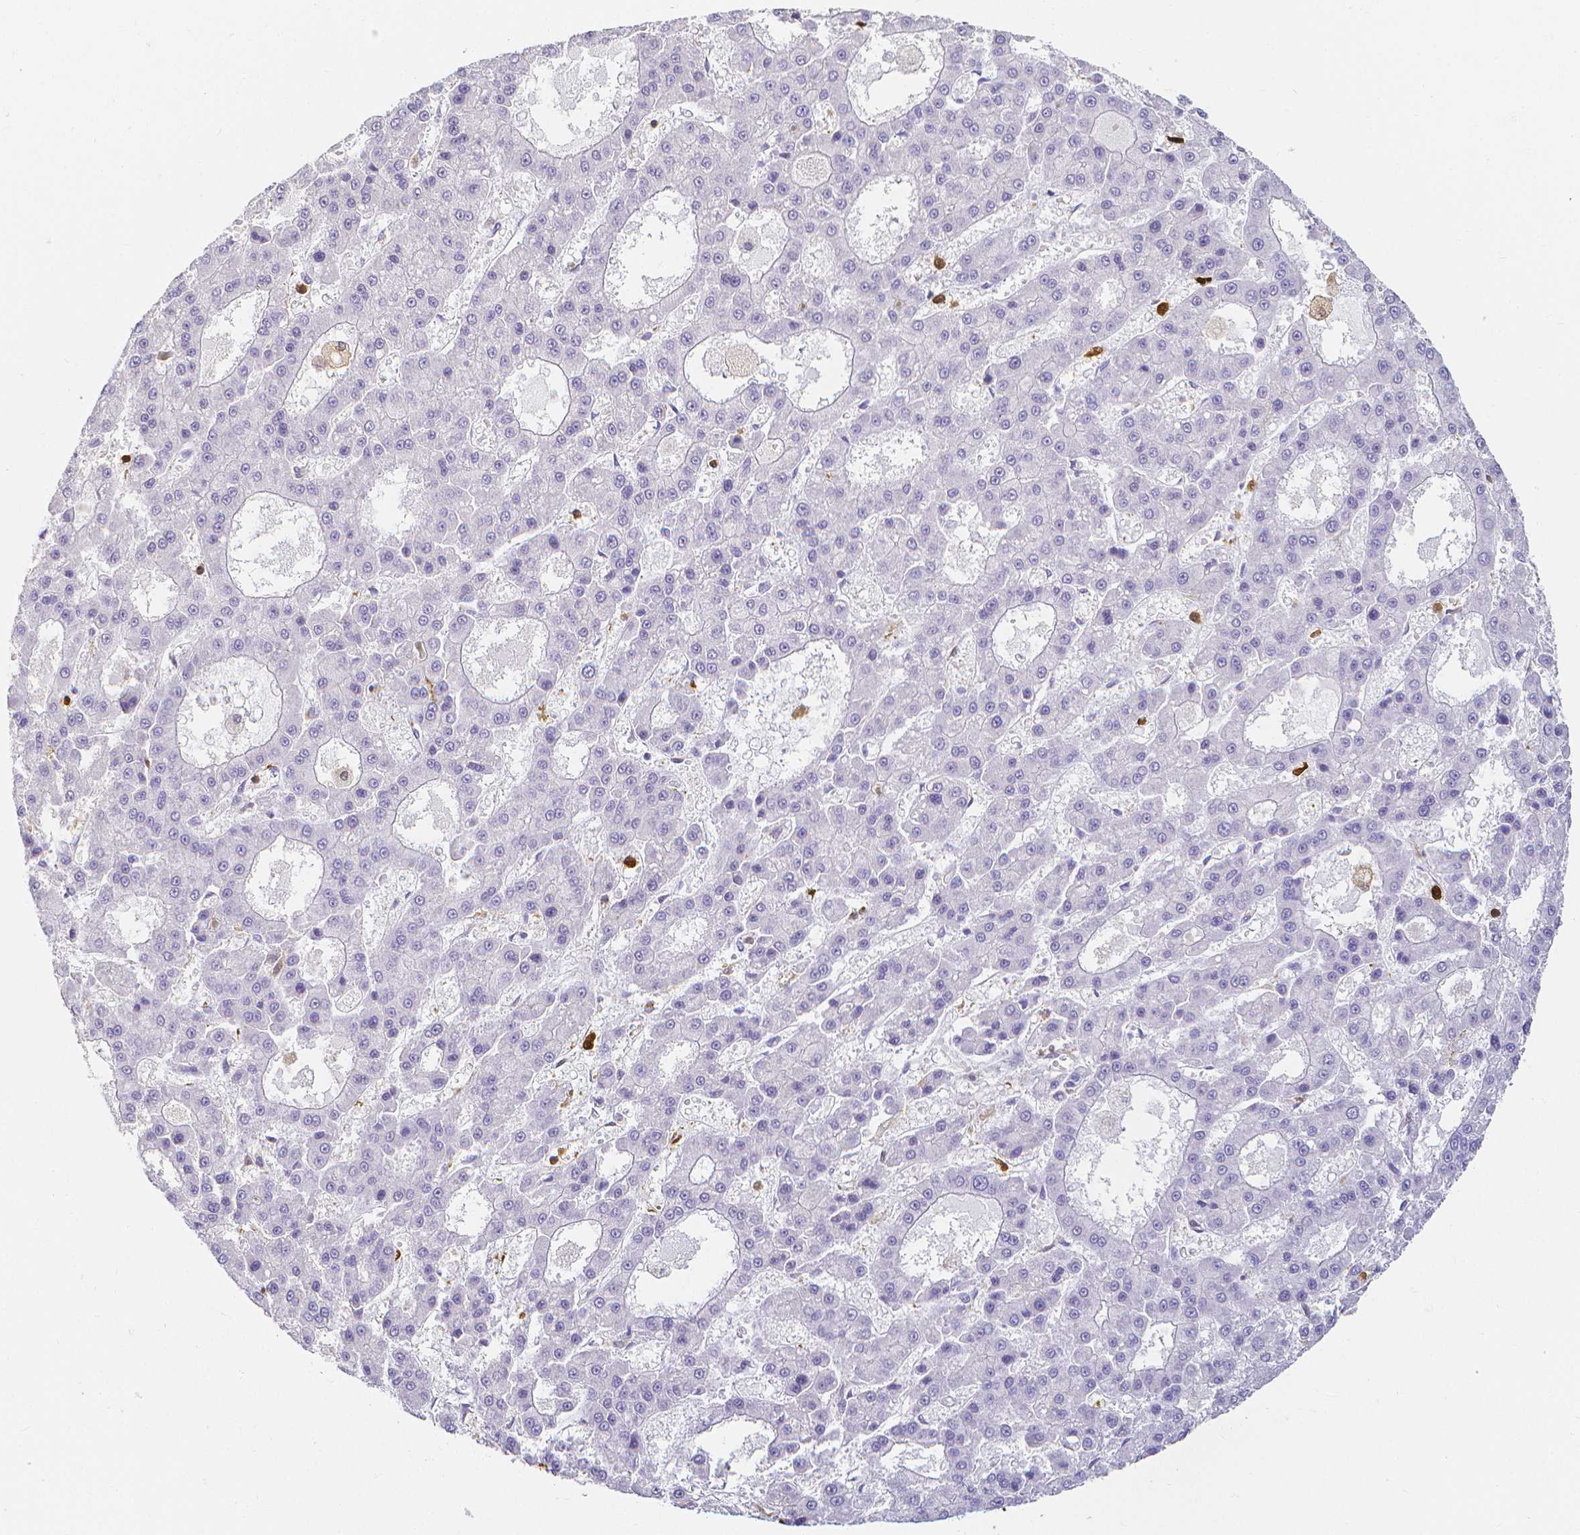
{"staining": {"intensity": "negative", "quantity": "none", "location": "none"}, "tissue": "liver cancer", "cell_type": "Tumor cells", "image_type": "cancer", "snomed": [{"axis": "morphology", "description": "Carcinoma, Hepatocellular, NOS"}, {"axis": "topography", "description": "Liver"}], "caption": "Immunohistochemical staining of human liver hepatocellular carcinoma shows no significant expression in tumor cells.", "gene": "COTL1", "patient": {"sex": "male", "age": 70}}